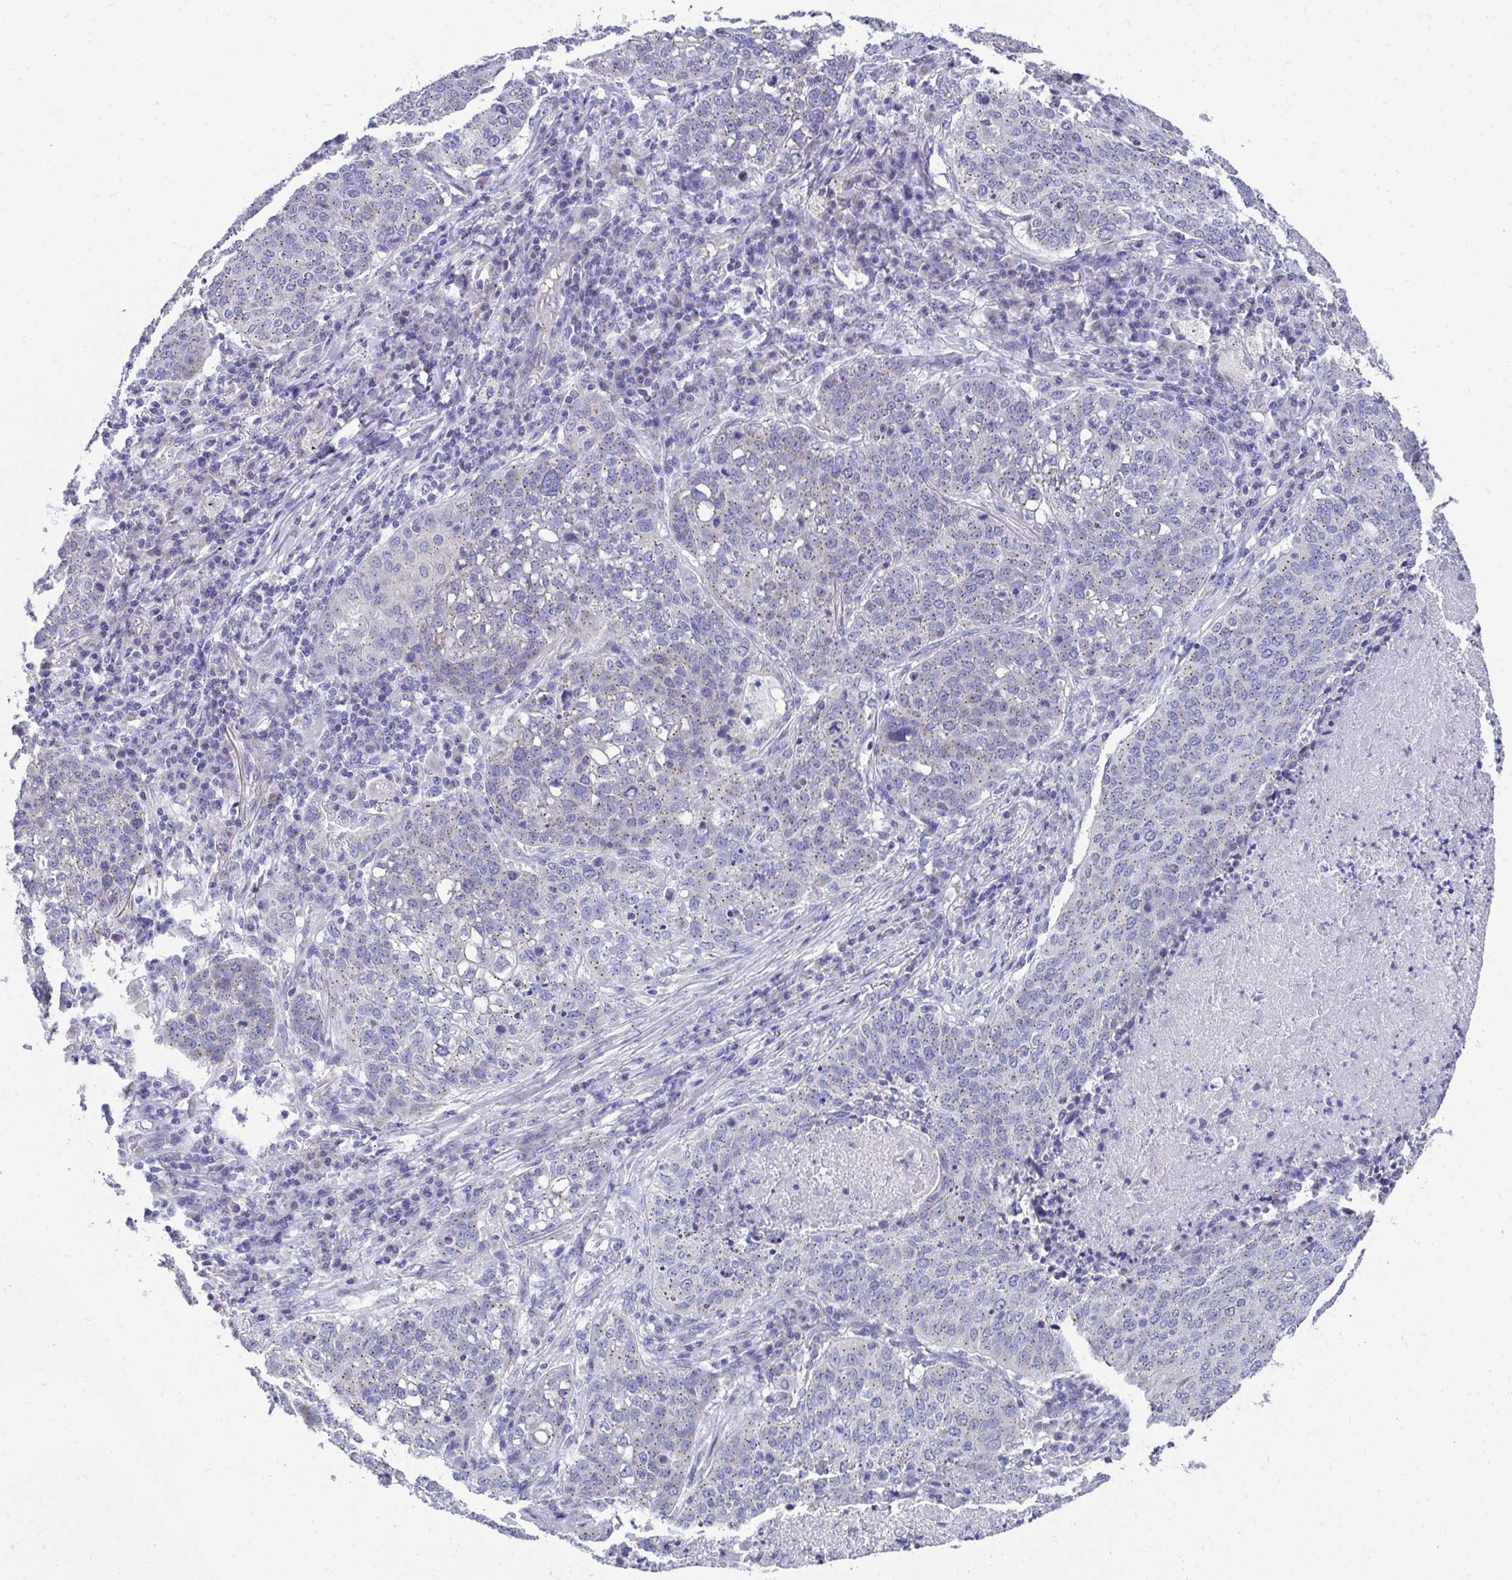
{"staining": {"intensity": "weak", "quantity": "25%-75%", "location": "cytoplasmic/membranous"}, "tissue": "lung cancer", "cell_type": "Tumor cells", "image_type": "cancer", "snomed": [{"axis": "morphology", "description": "Squamous cell carcinoma, NOS"}, {"axis": "topography", "description": "Lung"}], "caption": "The micrograph reveals staining of lung squamous cell carcinoma, revealing weak cytoplasmic/membranous protein expression (brown color) within tumor cells. (DAB IHC, brown staining for protein, blue staining for nuclei).", "gene": "TMPRSS2", "patient": {"sex": "male", "age": 63}}